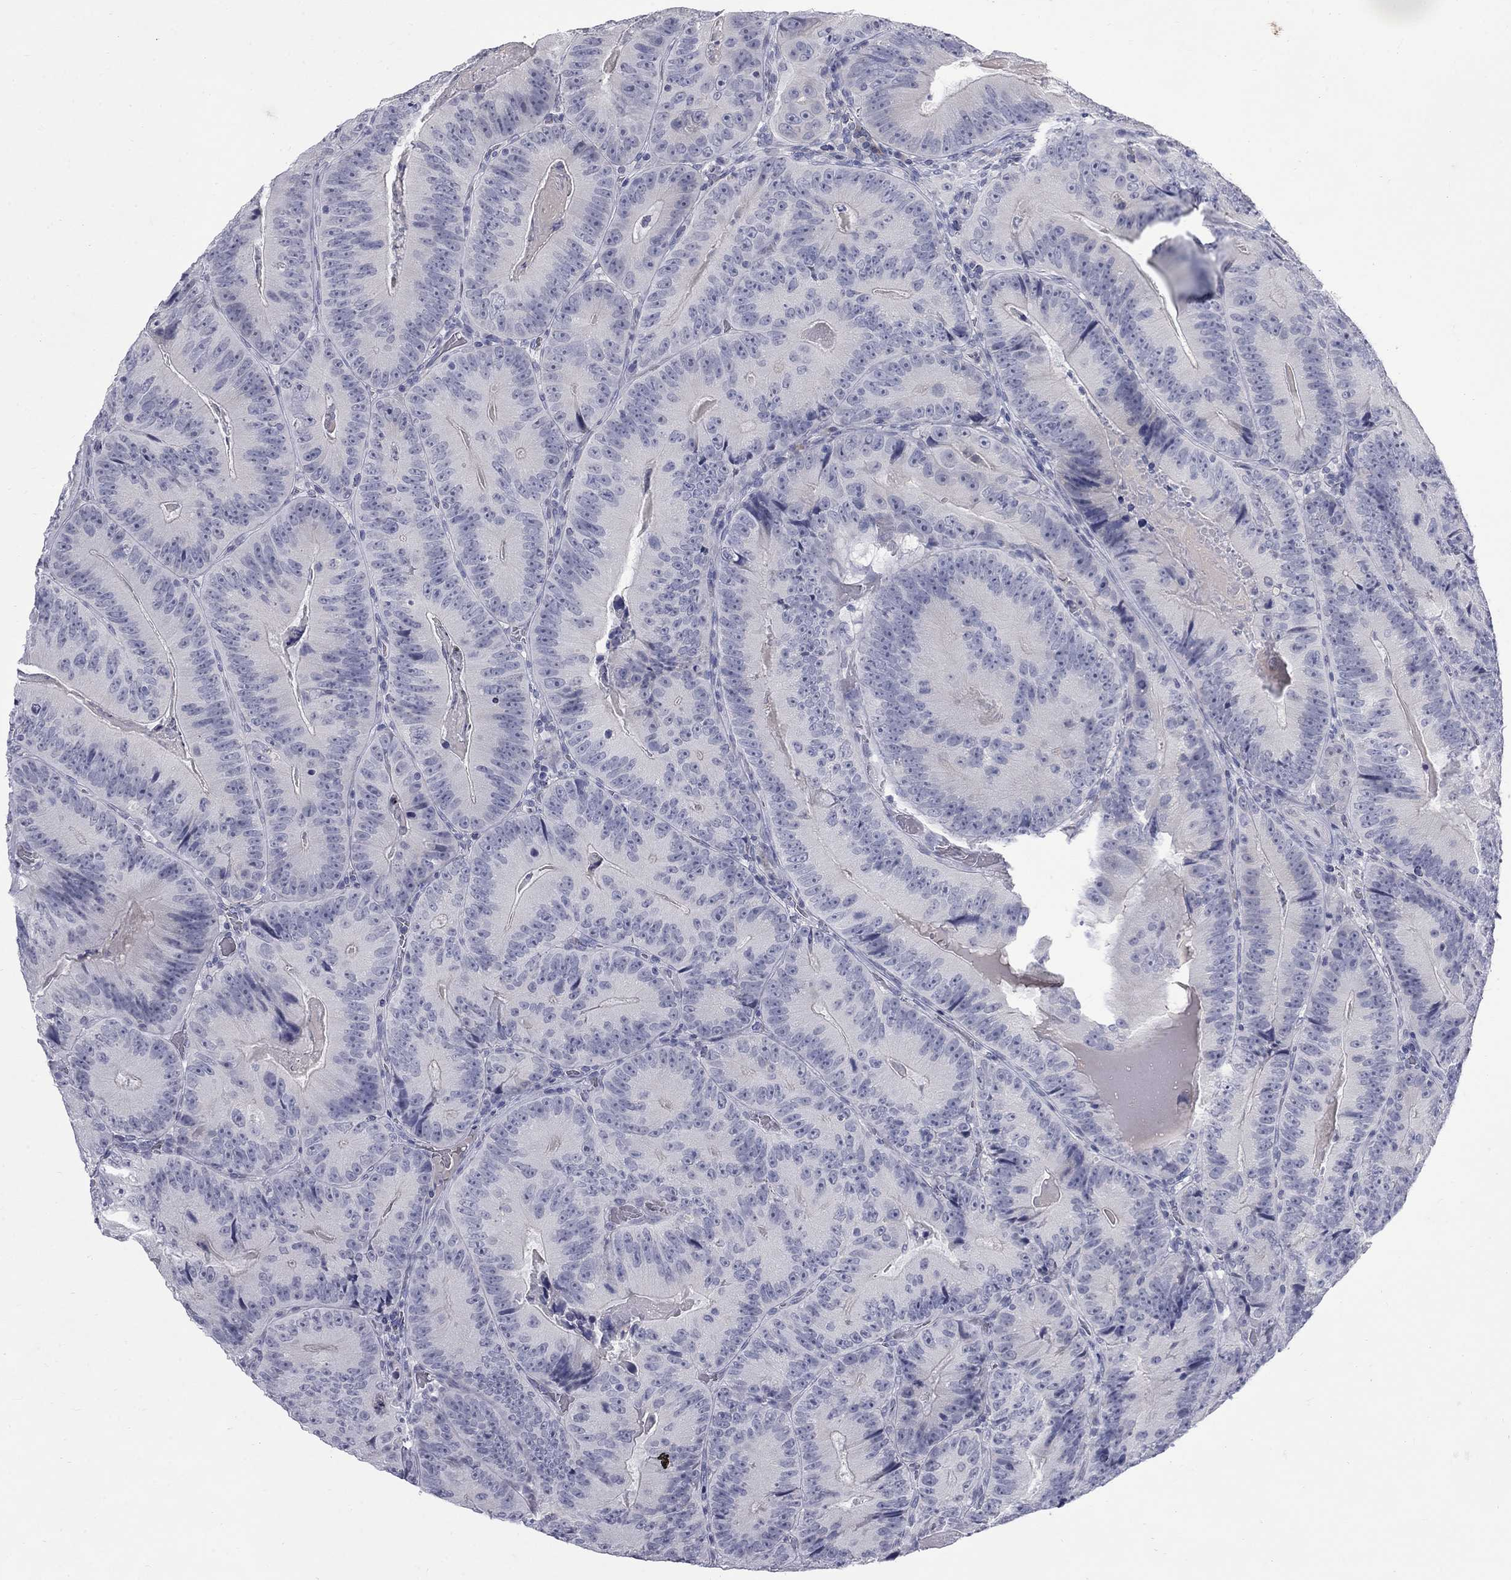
{"staining": {"intensity": "negative", "quantity": "none", "location": "none"}, "tissue": "colorectal cancer", "cell_type": "Tumor cells", "image_type": "cancer", "snomed": [{"axis": "morphology", "description": "Adenocarcinoma, NOS"}, {"axis": "topography", "description": "Colon"}], "caption": "An immunohistochemistry image of colorectal adenocarcinoma is shown. There is no staining in tumor cells of colorectal adenocarcinoma.", "gene": "CTNND2", "patient": {"sex": "female", "age": 86}}